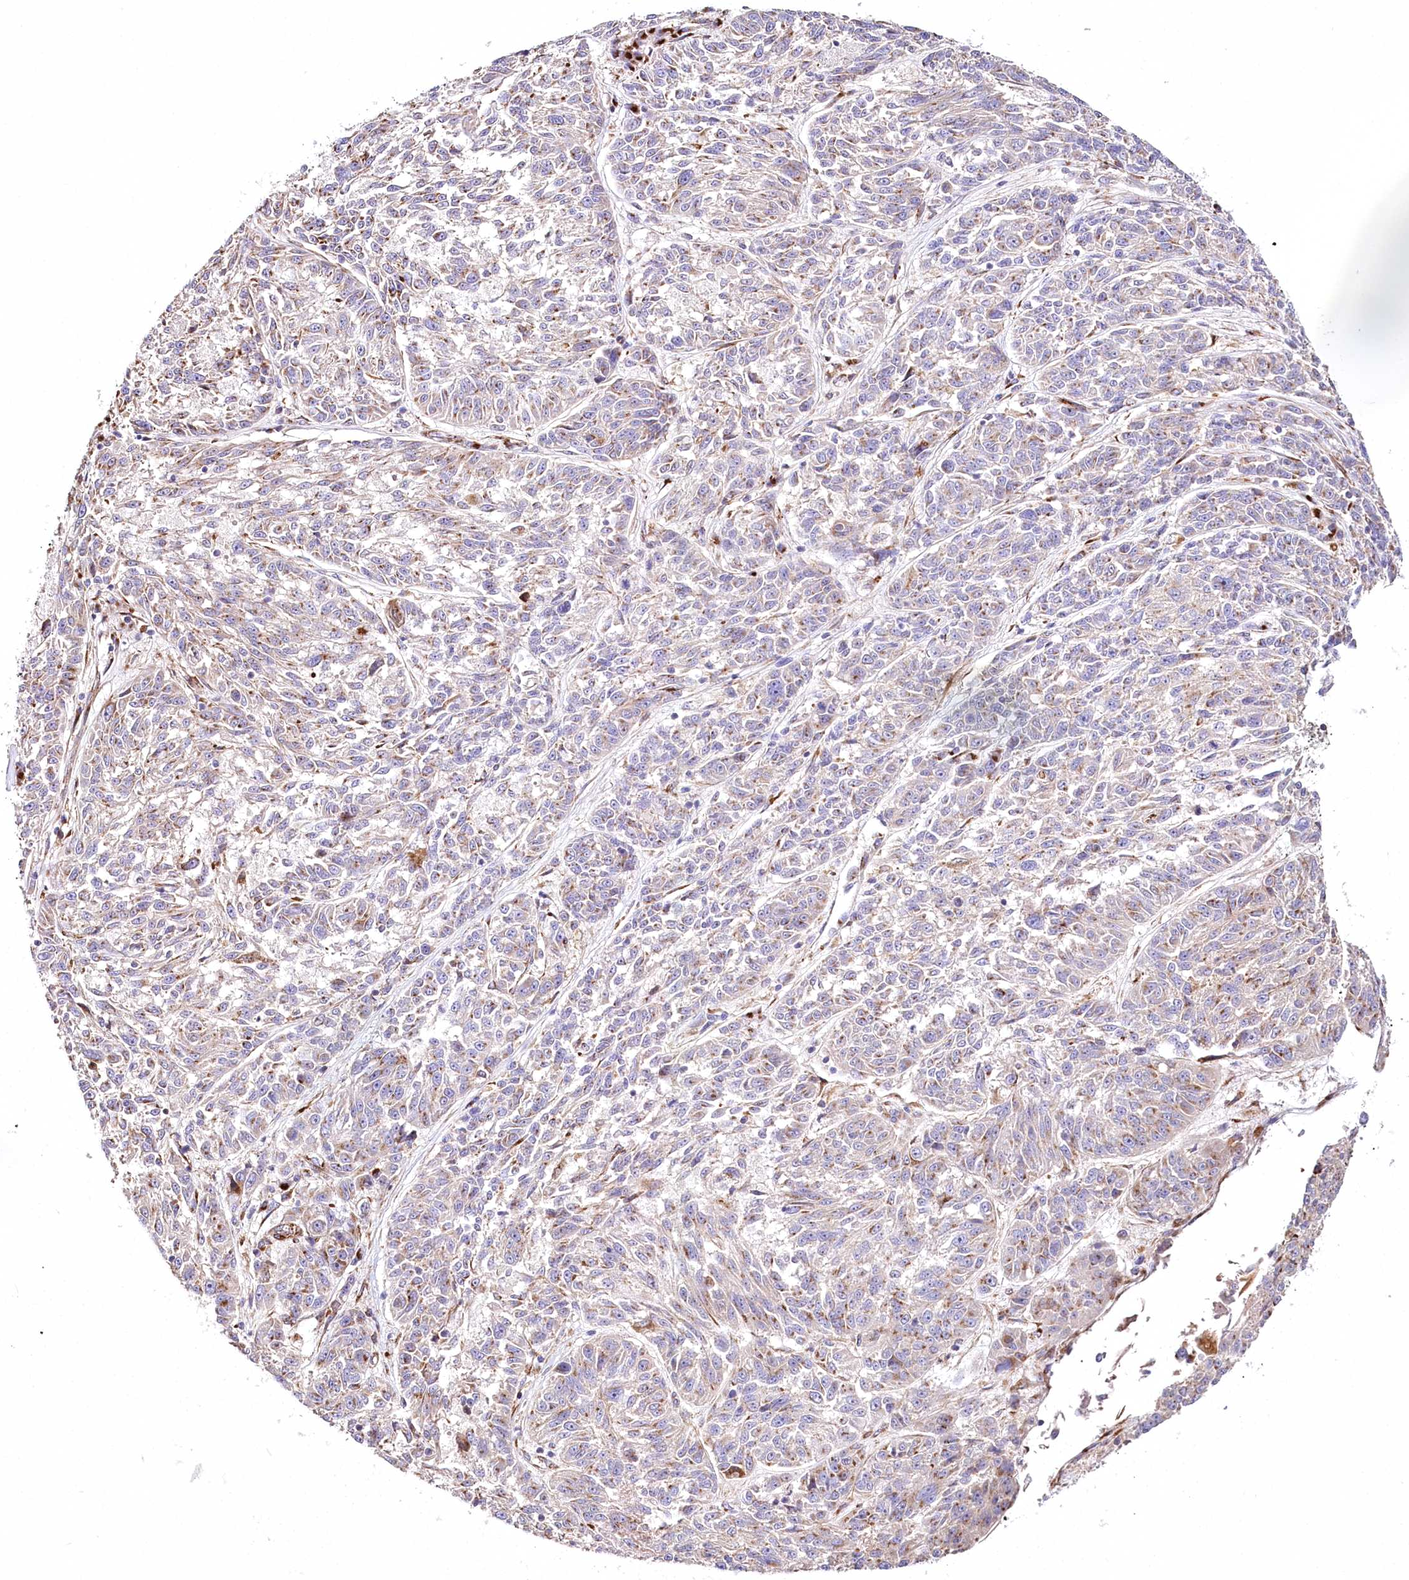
{"staining": {"intensity": "moderate", "quantity": "25%-75%", "location": "cytoplasmic/membranous"}, "tissue": "melanoma", "cell_type": "Tumor cells", "image_type": "cancer", "snomed": [{"axis": "morphology", "description": "Malignant melanoma, NOS"}, {"axis": "topography", "description": "Skin"}], "caption": "Protein expression analysis of malignant melanoma displays moderate cytoplasmic/membranous expression in about 25%-75% of tumor cells.", "gene": "ABRAXAS2", "patient": {"sex": "male", "age": 53}}